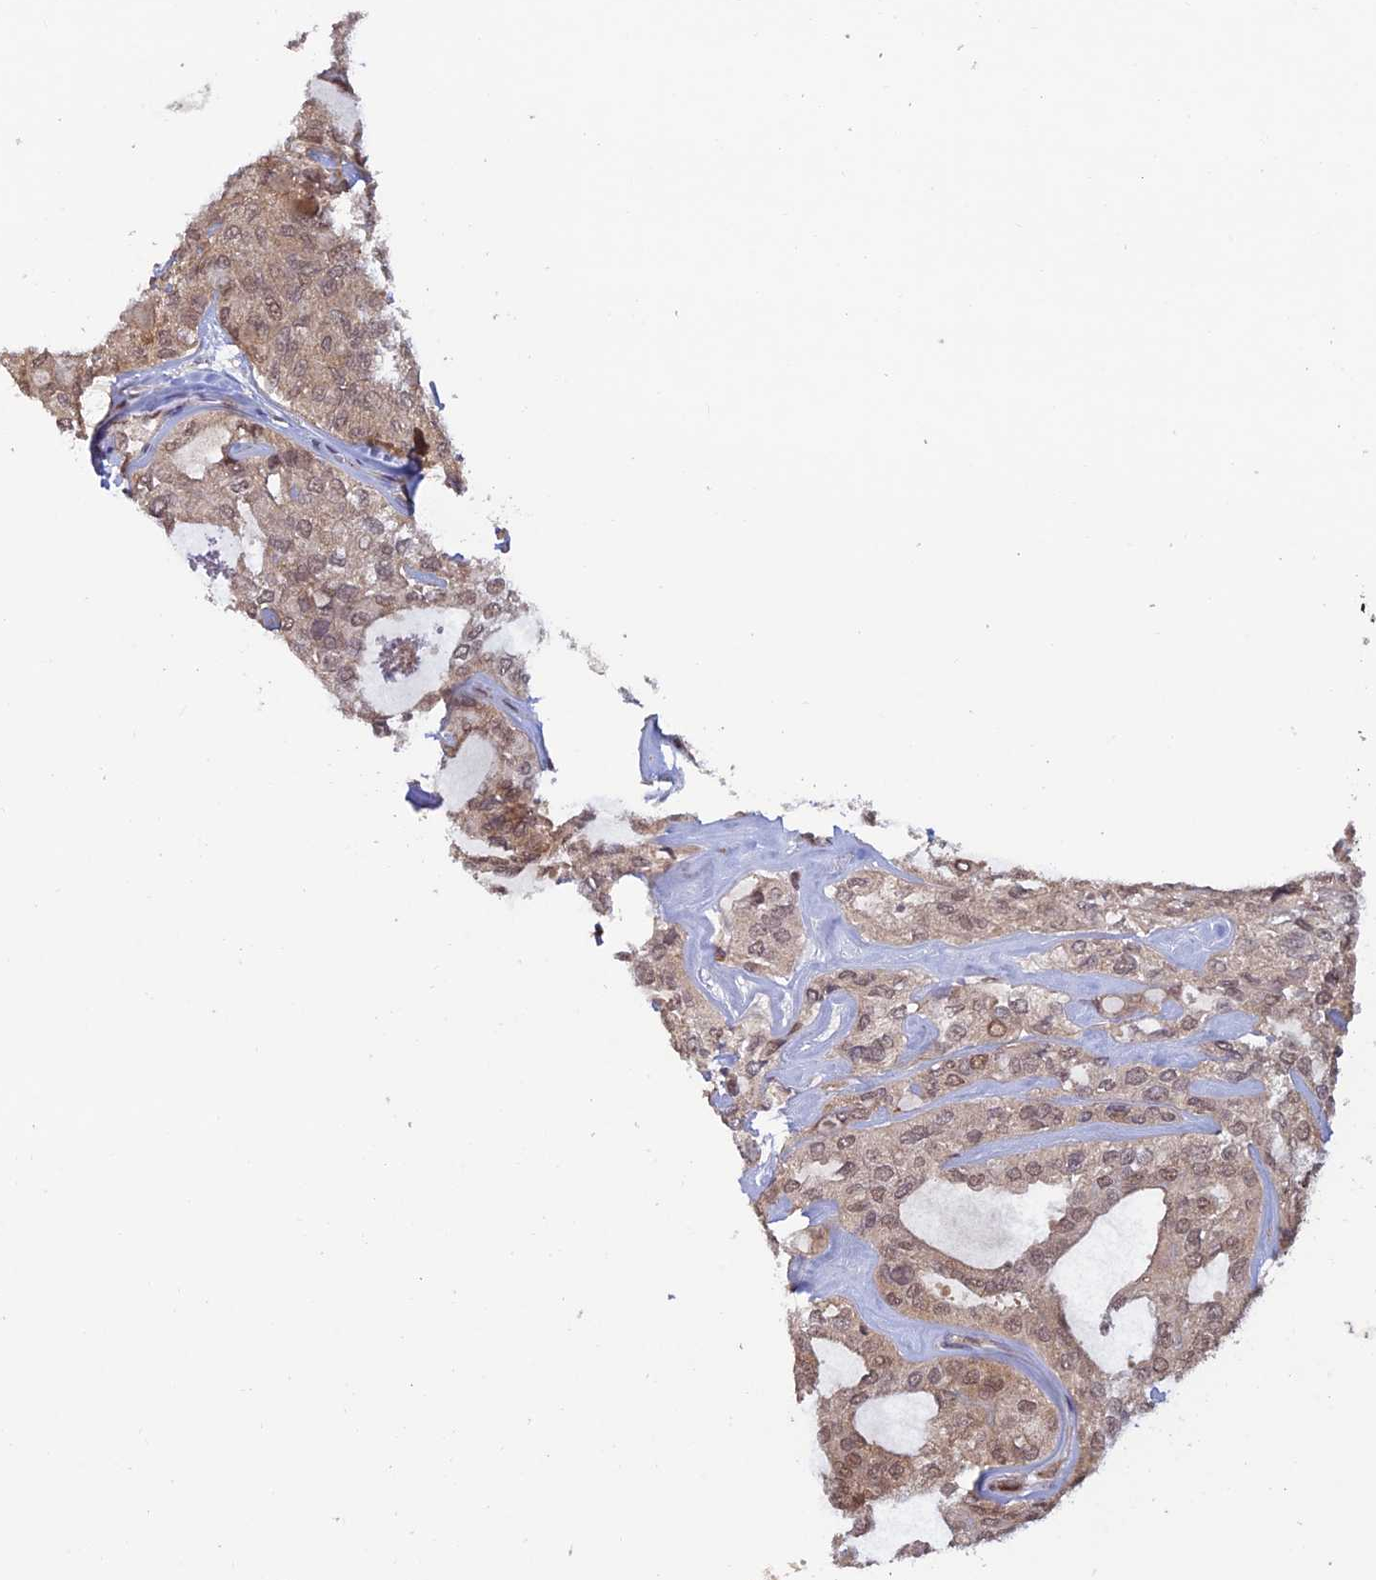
{"staining": {"intensity": "weak", "quantity": ">75%", "location": "cytoplasmic/membranous,nuclear"}, "tissue": "thyroid cancer", "cell_type": "Tumor cells", "image_type": "cancer", "snomed": [{"axis": "morphology", "description": "Follicular adenoma carcinoma, NOS"}, {"axis": "topography", "description": "Thyroid gland"}], "caption": "Human follicular adenoma carcinoma (thyroid) stained for a protein (brown) shows weak cytoplasmic/membranous and nuclear positive staining in approximately >75% of tumor cells.", "gene": "ZNF565", "patient": {"sex": "male", "age": 75}}